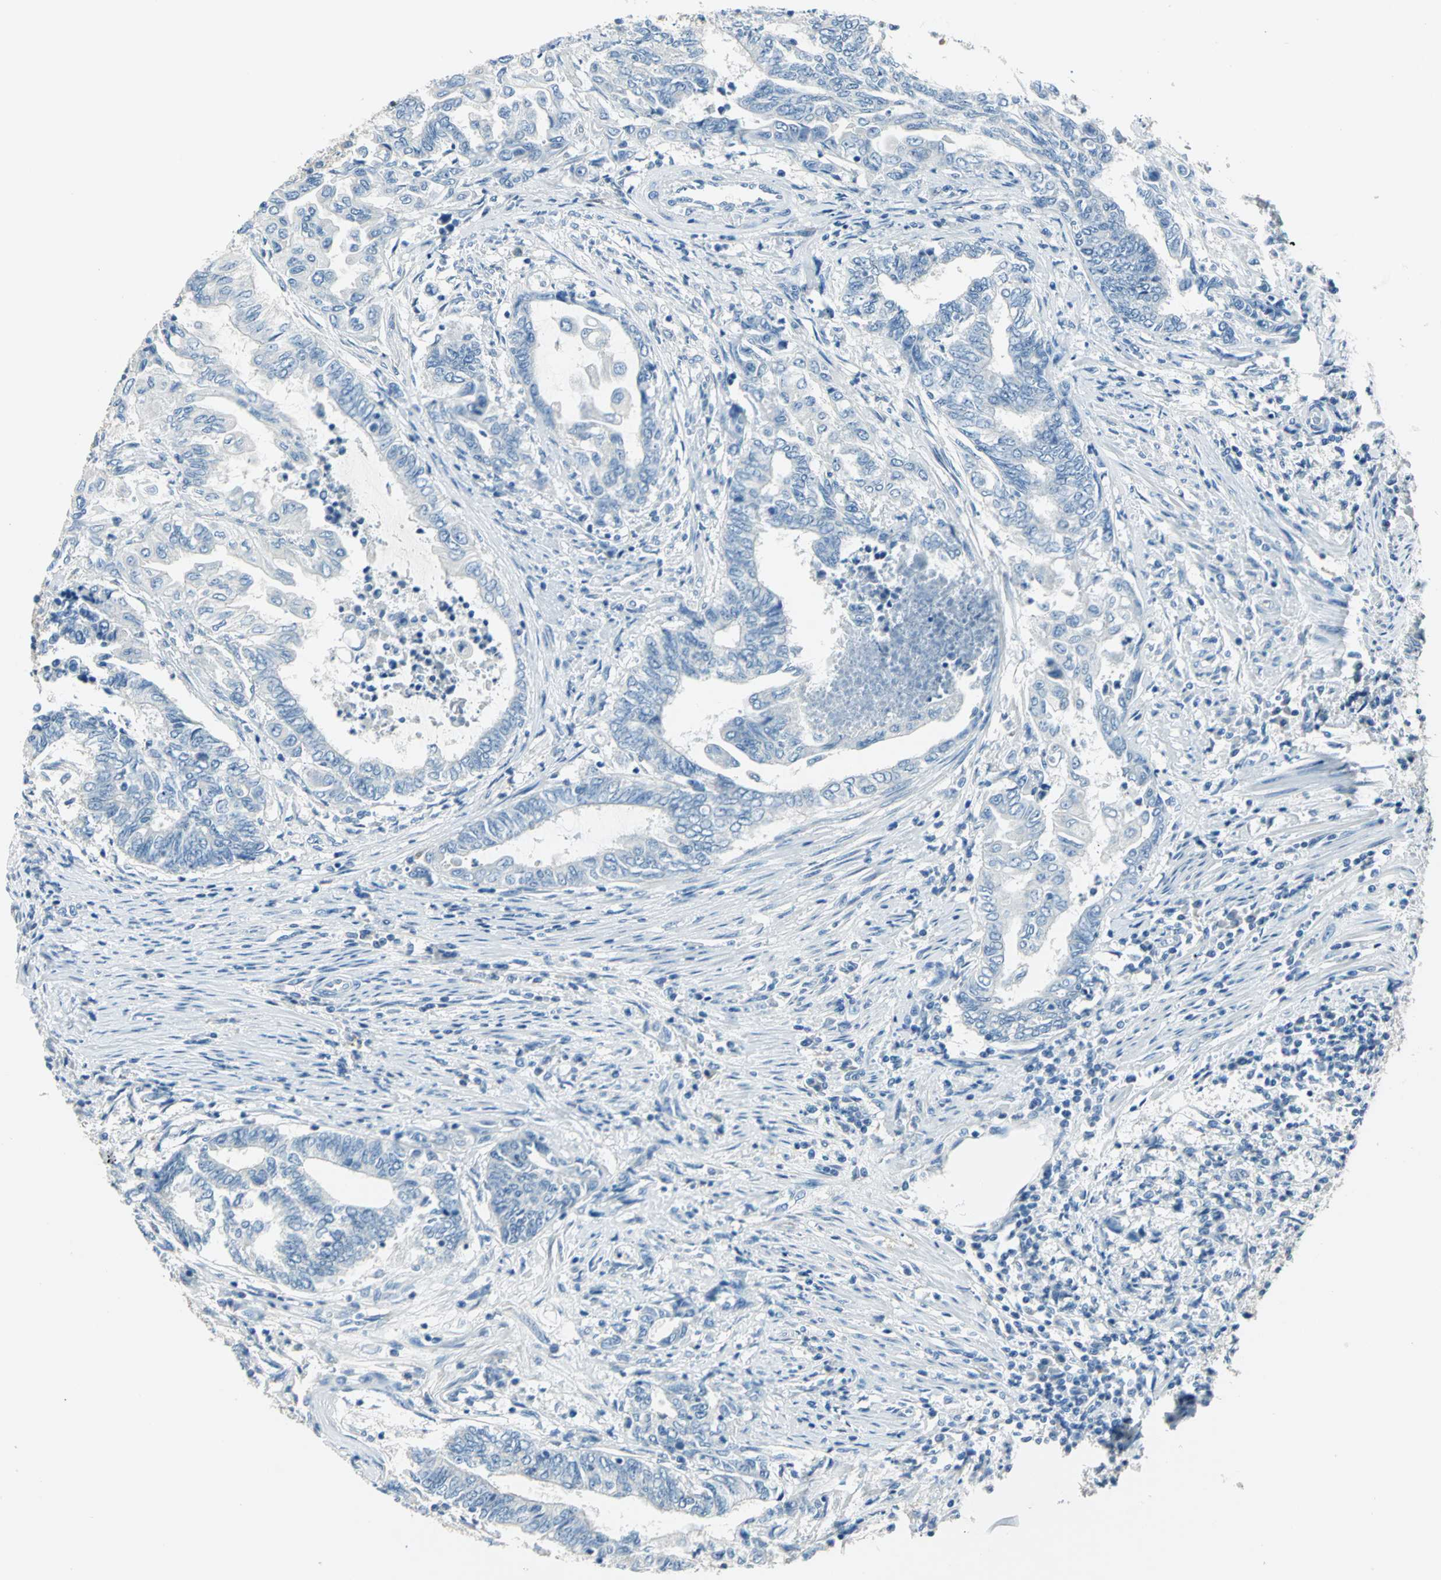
{"staining": {"intensity": "negative", "quantity": "none", "location": "none"}, "tissue": "endometrial cancer", "cell_type": "Tumor cells", "image_type": "cancer", "snomed": [{"axis": "morphology", "description": "Adenocarcinoma, NOS"}, {"axis": "topography", "description": "Uterus"}, {"axis": "topography", "description": "Endometrium"}], "caption": "The image reveals no significant positivity in tumor cells of adenocarcinoma (endometrial).", "gene": "UCHL1", "patient": {"sex": "female", "age": 70}}